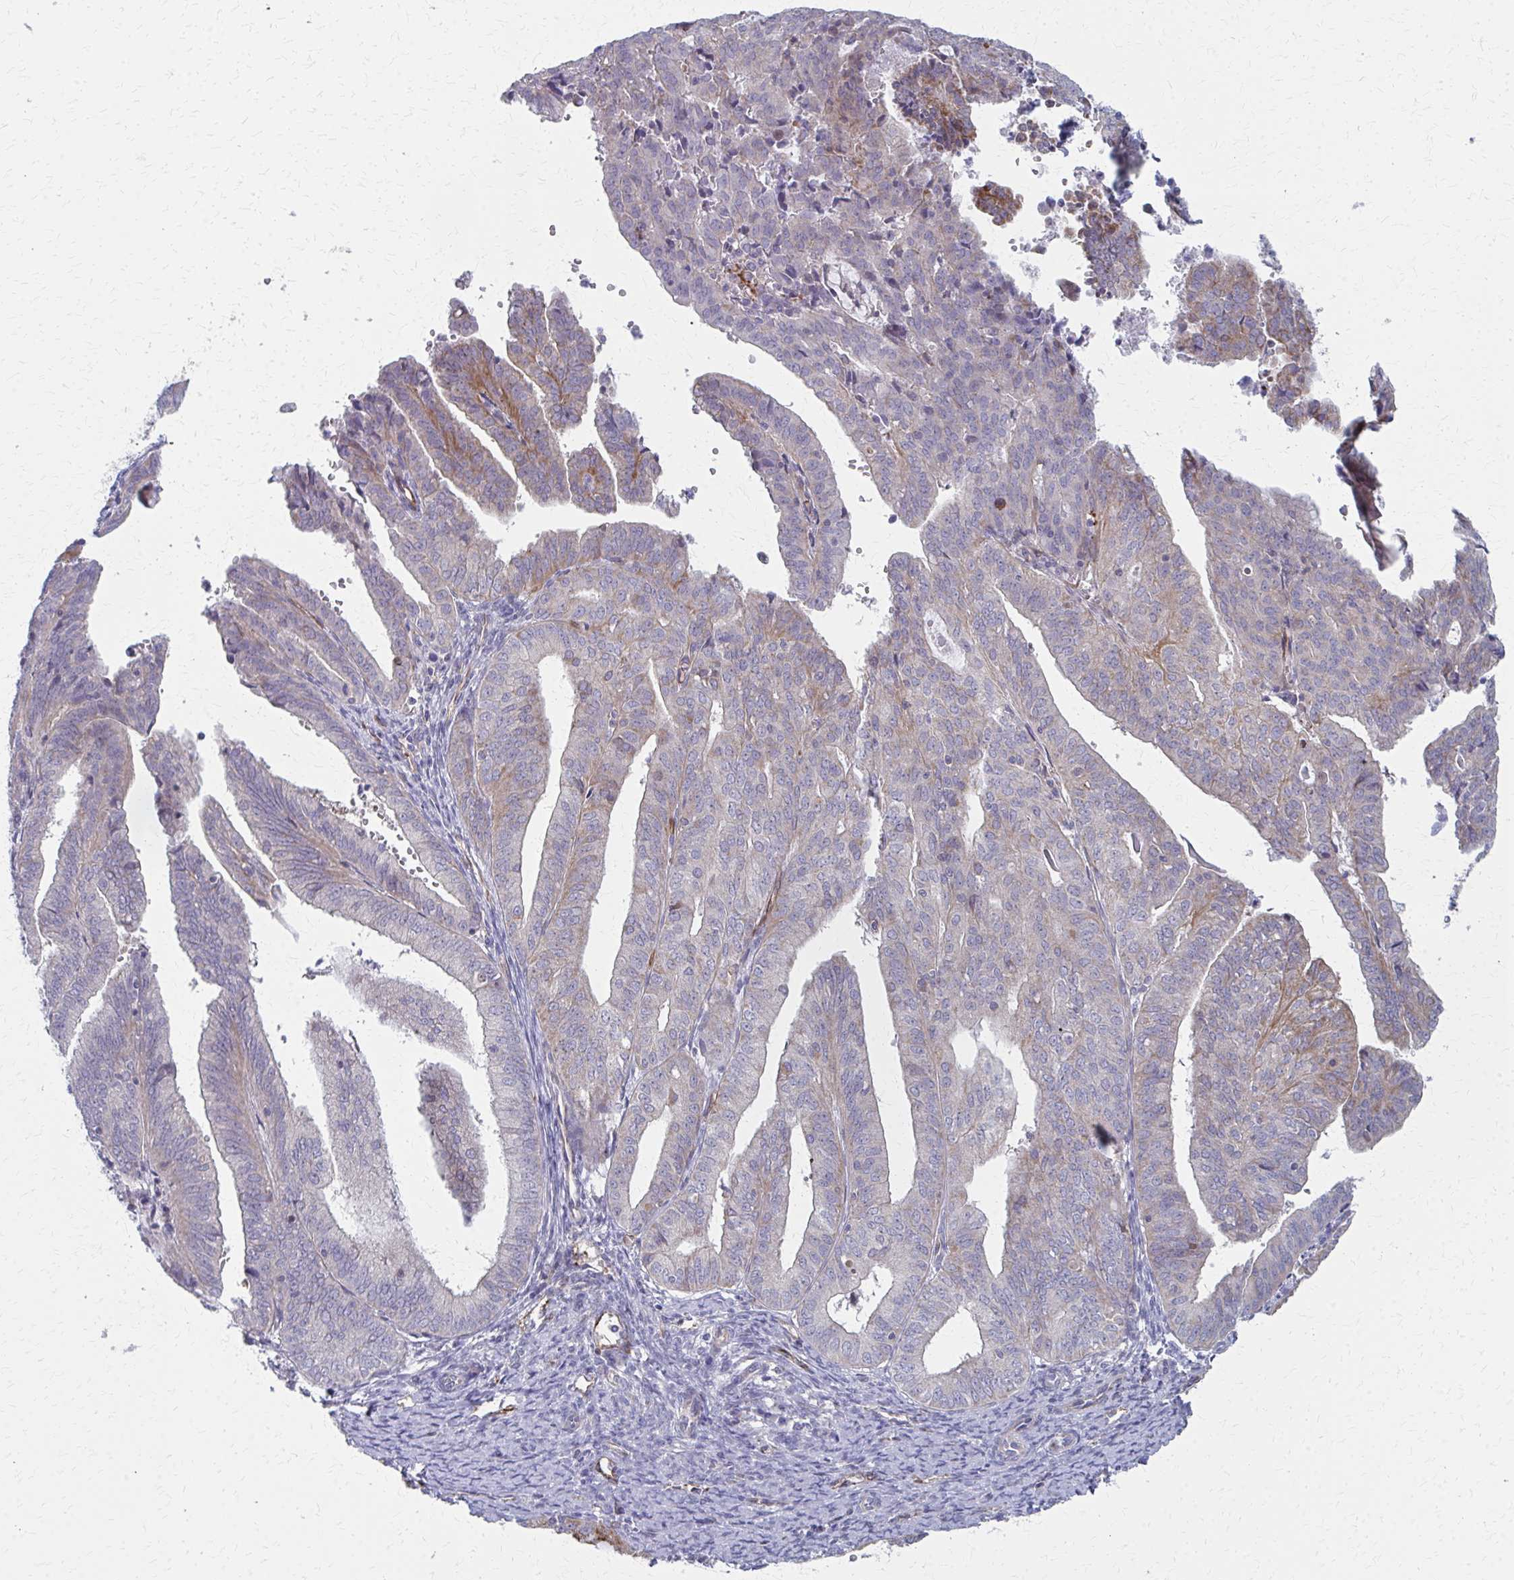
{"staining": {"intensity": "moderate", "quantity": "<25%", "location": "cytoplasmic/membranous"}, "tissue": "endometrial cancer", "cell_type": "Tumor cells", "image_type": "cancer", "snomed": [{"axis": "morphology", "description": "Adenocarcinoma, NOS"}, {"axis": "topography", "description": "Endometrium"}], "caption": "Immunohistochemical staining of endometrial cancer (adenocarcinoma) shows low levels of moderate cytoplasmic/membranous protein staining in about <25% of tumor cells.", "gene": "FAHD1", "patient": {"sex": "female", "age": 70}}